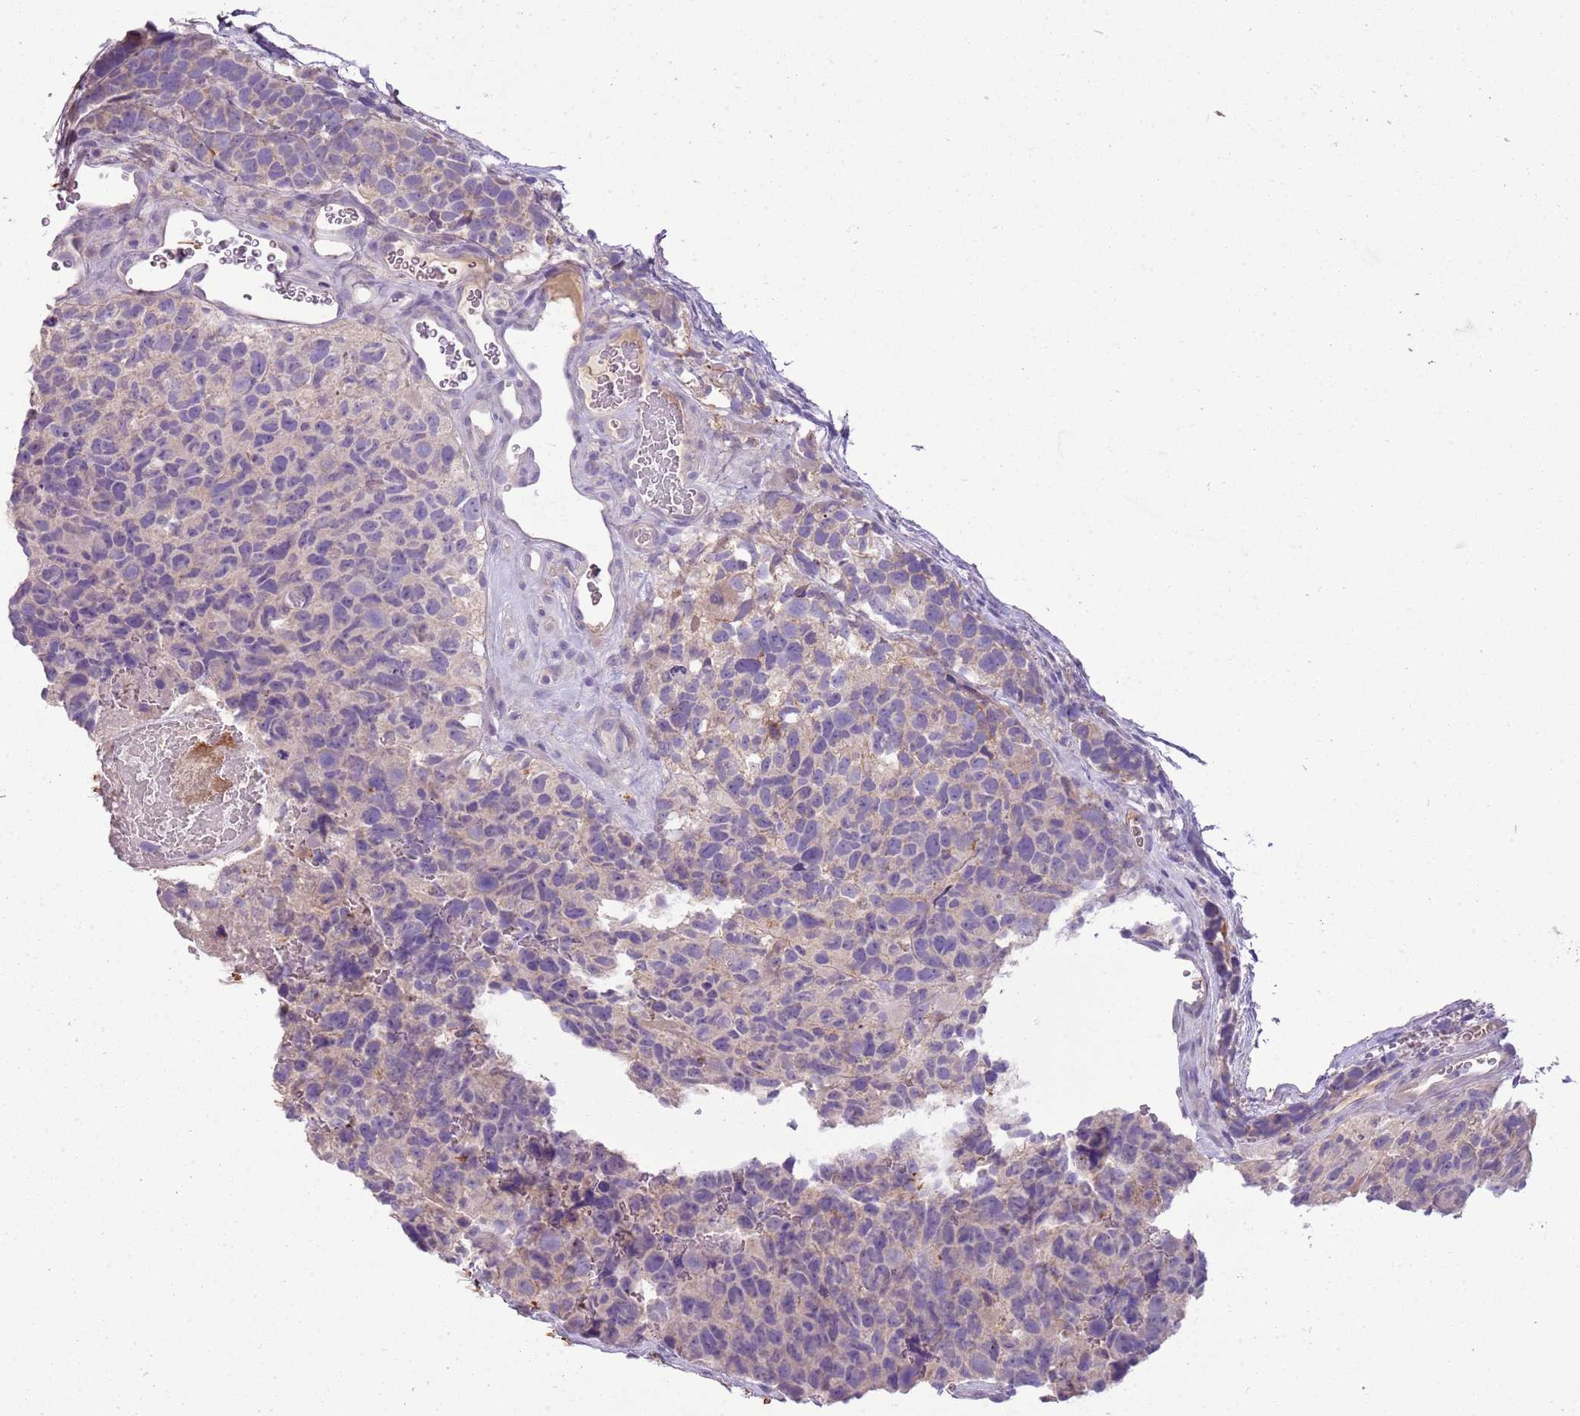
{"staining": {"intensity": "negative", "quantity": "none", "location": "none"}, "tissue": "glioma", "cell_type": "Tumor cells", "image_type": "cancer", "snomed": [{"axis": "morphology", "description": "Glioma, malignant, High grade"}, {"axis": "topography", "description": "Brain"}], "caption": "IHC image of human glioma stained for a protein (brown), which shows no staining in tumor cells. (Stains: DAB IHC with hematoxylin counter stain, Microscopy: brightfield microscopy at high magnification).", "gene": "SCAMP5", "patient": {"sex": "male", "age": 69}}